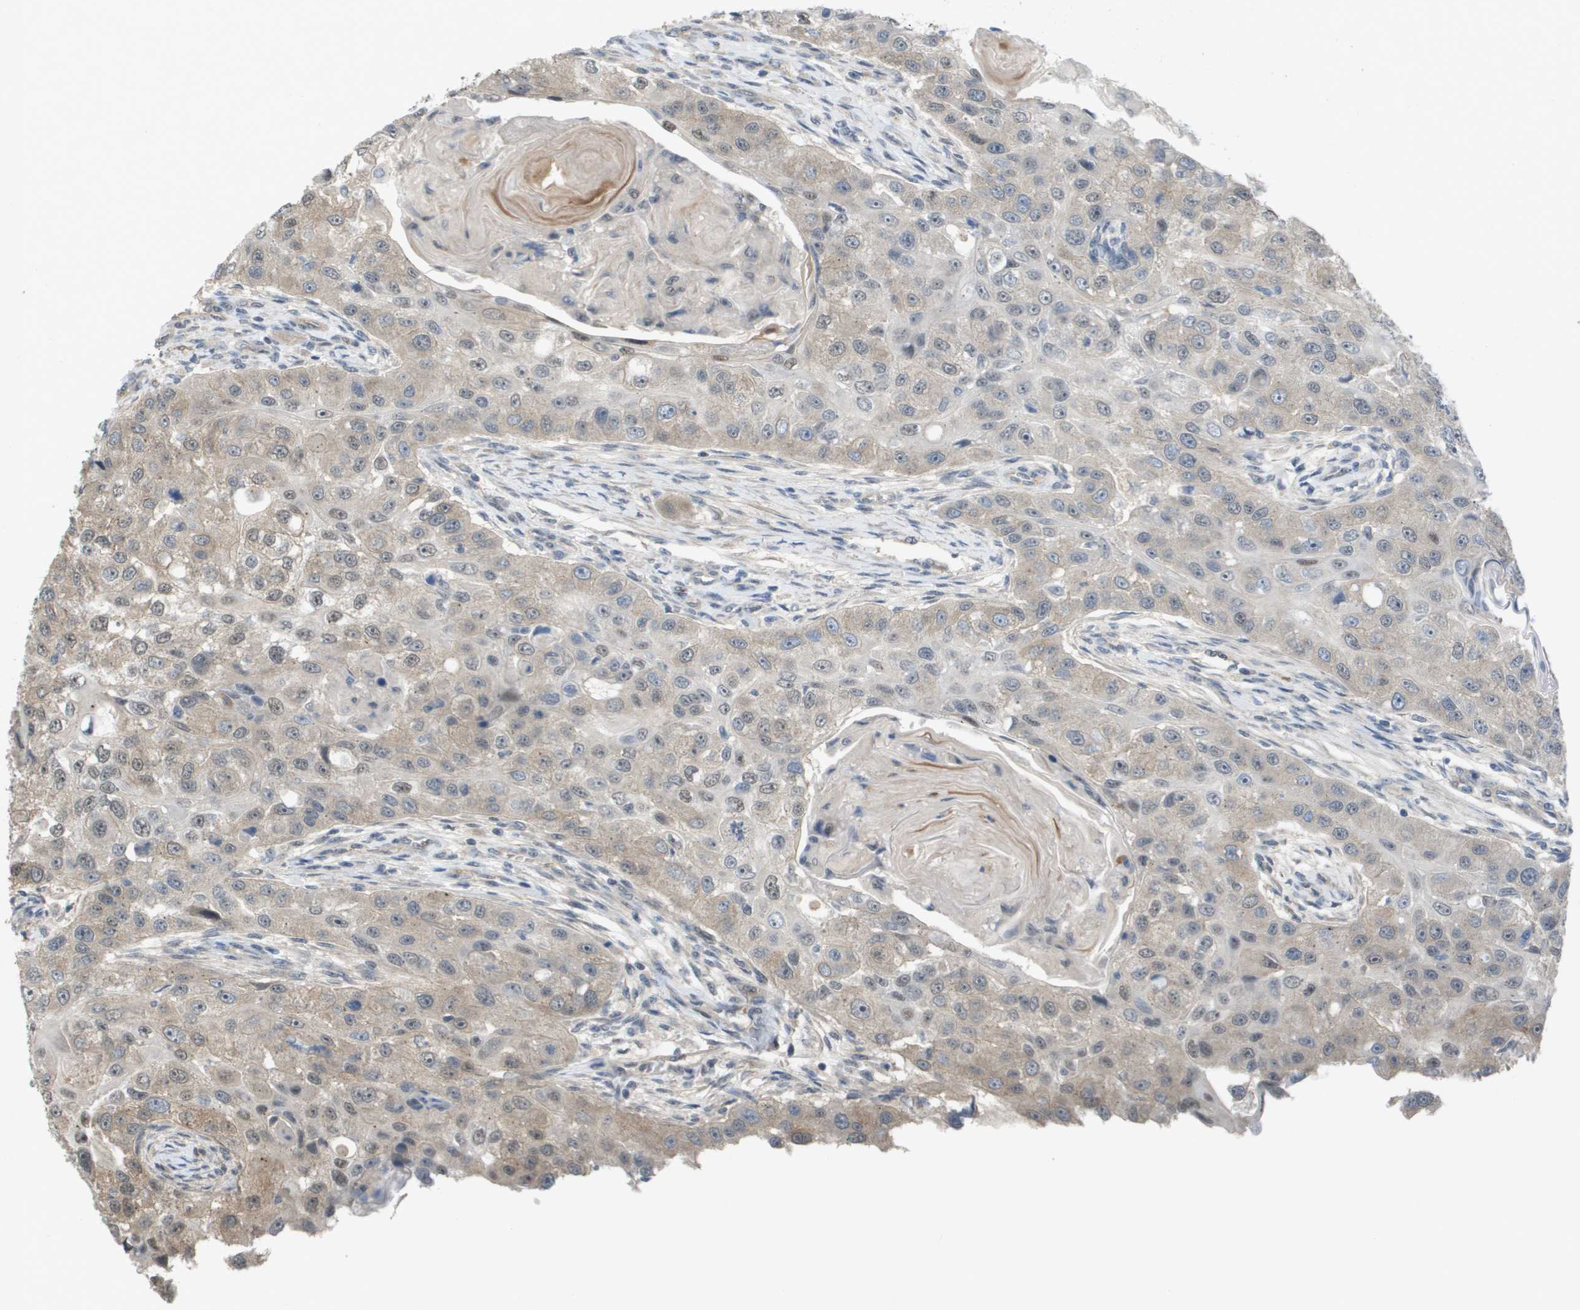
{"staining": {"intensity": "negative", "quantity": "none", "location": "none"}, "tissue": "head and neck cancer", "cell_type": "Tumor cells", "image_type": "cancer", "snomed": [{"axis": "morphology", "description": "Normal tissue, NOS"}, {"axis": "morphology", "description": "Squamous cell carcinoma, NOS"}, {"axis": "topography", "description": "Skeletal muscle"}, {"axis": "topography", "description": "Head-Neck"}], "caption": "DAB immunohistochemical staining of head and neck cancer shows no significant expression in tumor cells.", "gene": "RNF112", "patient": {"sex": "male", "age": 51}}